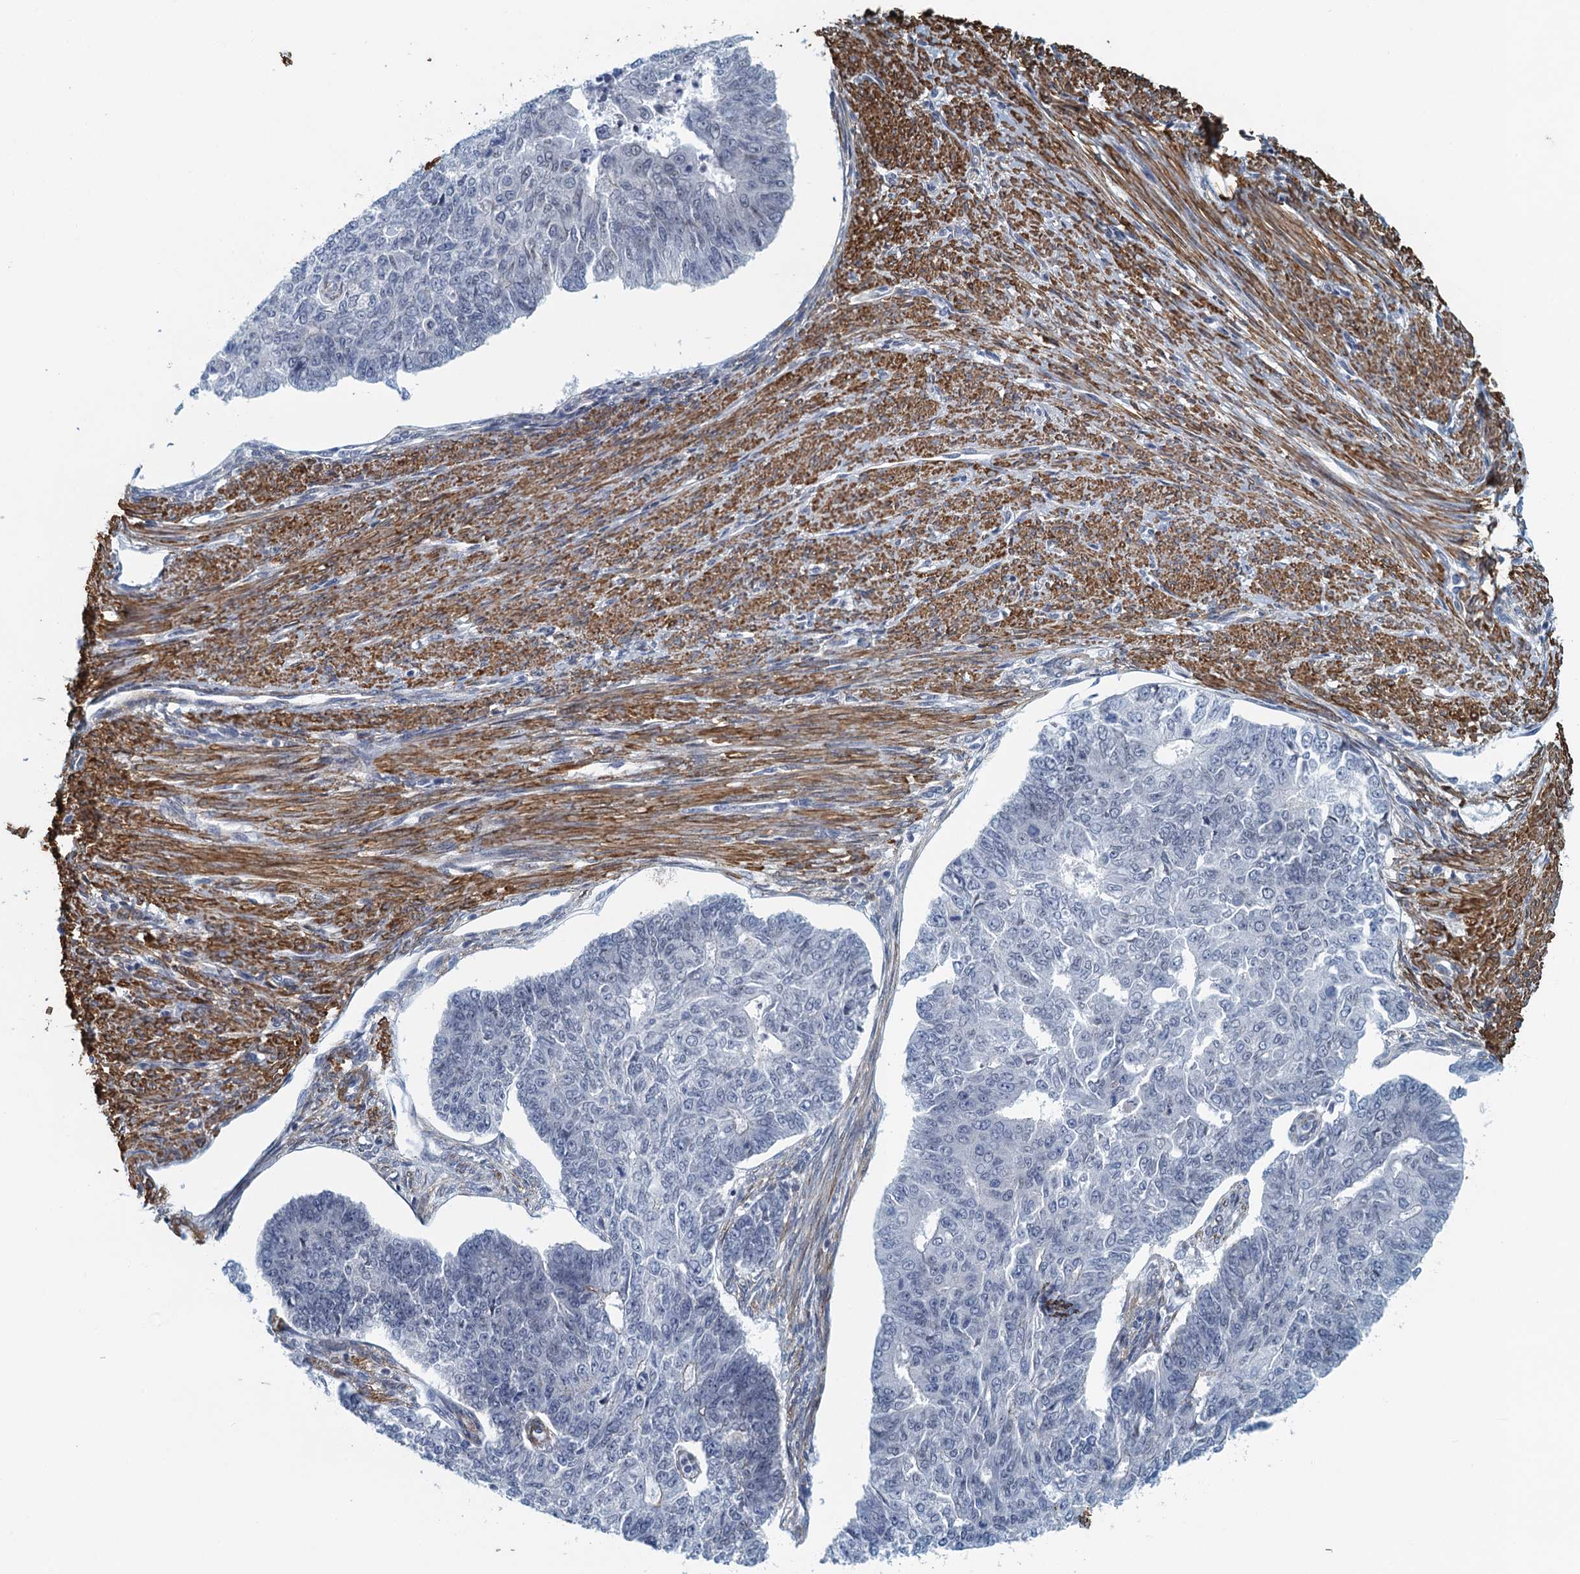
{"staining": {"intensity": "negative", "quantity": "none", "location": "none"}, "tissue": "endometrial cancer", "cell_type": "Tumor cells", "image_type": "cancer", "snomed": [{"axis": "morphology", "description": "Adenocarcinoma, NOS"}, {"axis": "topography", "description": "Endometrium"}], "caption": "There is no significant positivity in tumor cells of endometrial adenocarcinoma.", "gene": "ALG2", "patient": {"sex": "female", "age": 32}}